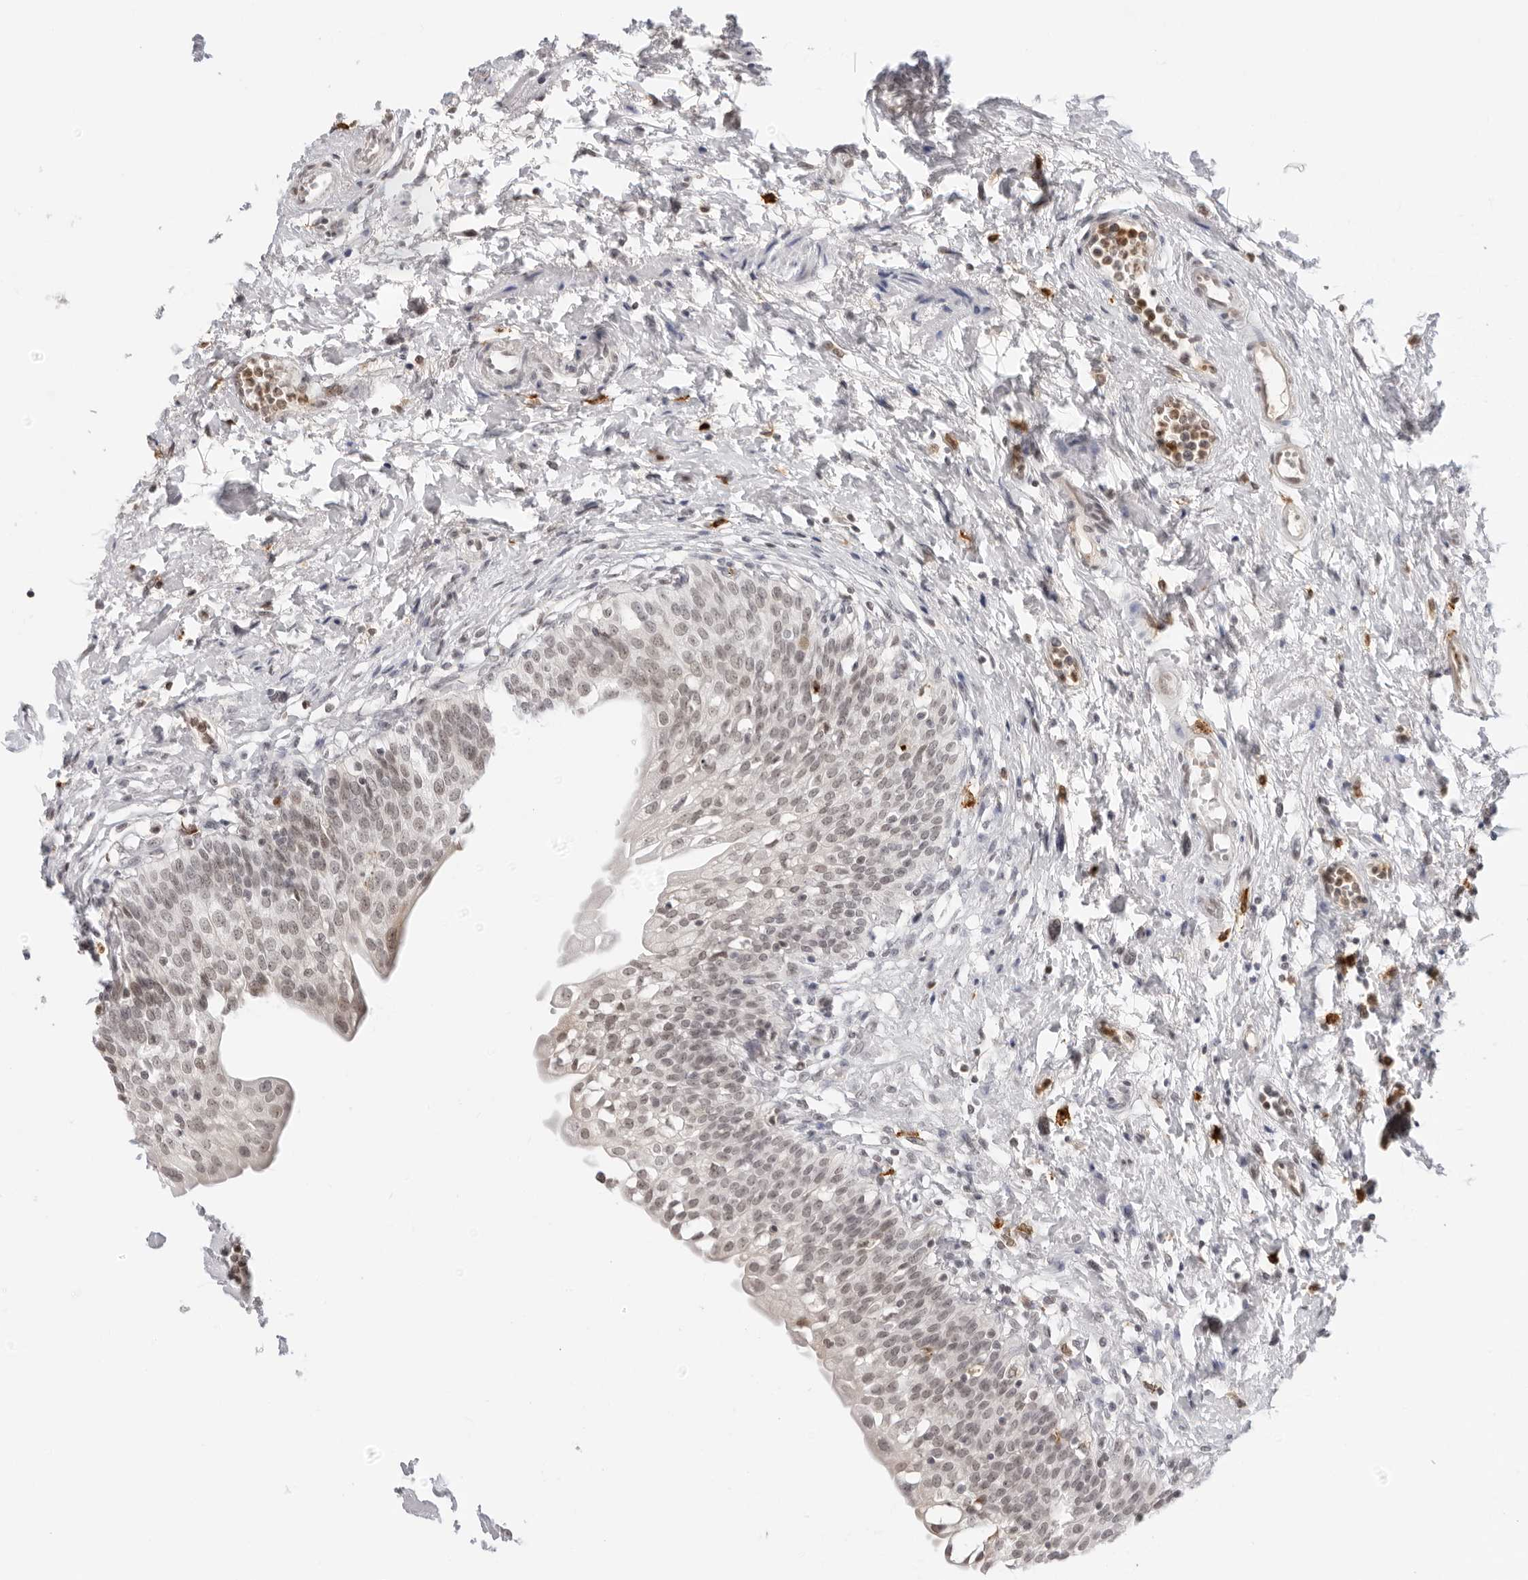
{"staining": {"intensity": "weak", "quantity": ">75%", "location": "nuclear"}, "tissue": "urinary bladder", "cell_type": "Urothelial cells", "image_type": "normal", "snomed": [{"axis": "morphology", "description": "Normal tissue, NOS"}, {"axis": "topography", "description": "Urinary bladder"}], "caption": "This is a micrograph of IHC staining of normal urinary bladder, which shows weak expression in the nuclear of urothelial cells.", "gene": "MSH6", "patient": {"sex": "male", "age": 55}}